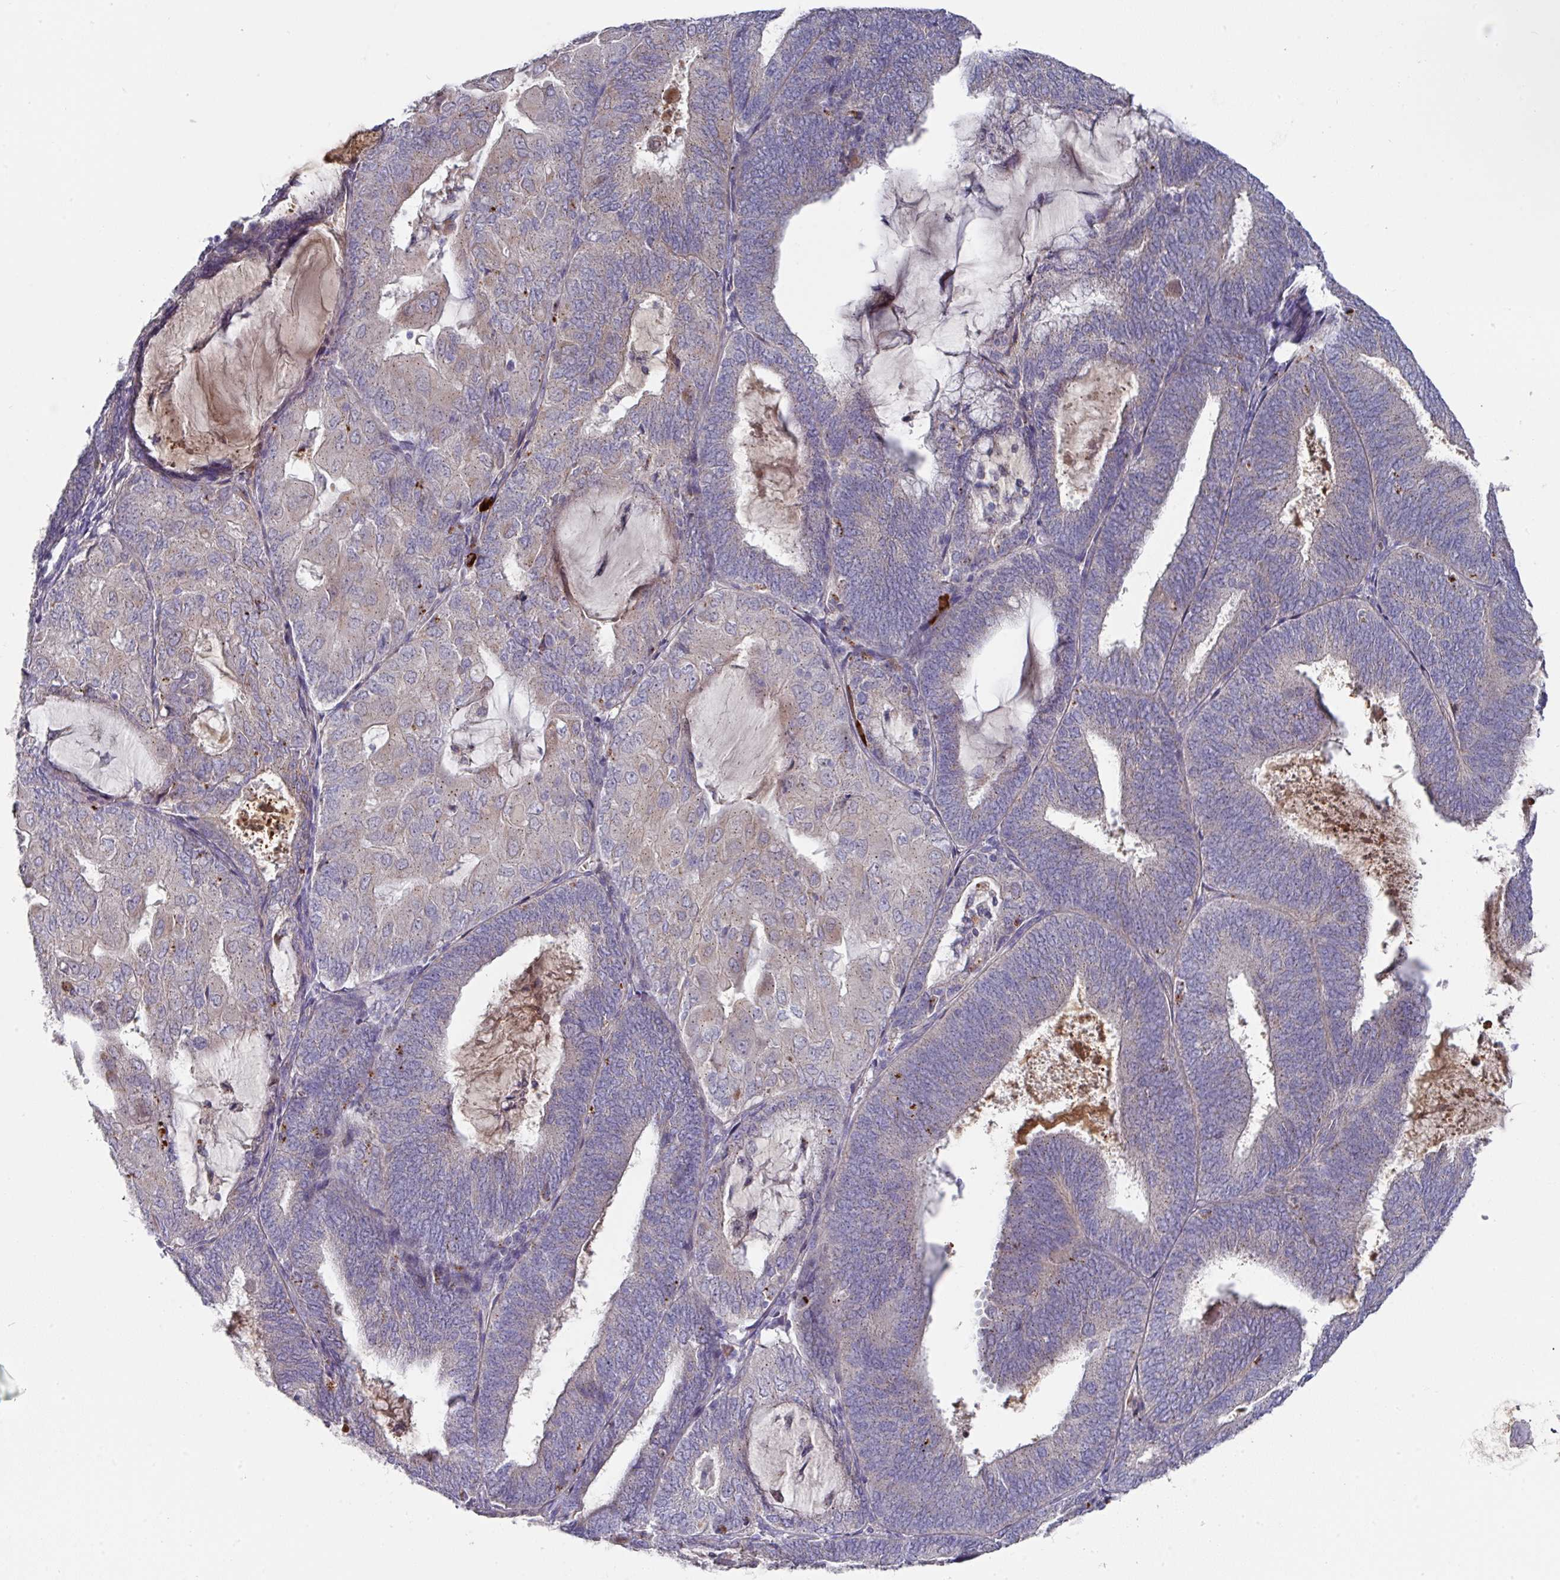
{"staining": {"intensity": "weak", "quantity": "25%-75%", "location": "cytoplasmic/membranous"}, "tissue": "endometrial cancer", "cell_type": "Tumor cells", "image_type": "cancer", "snomed": [{"axis": "morphology", "description": "Adenocarcinoma, NOS"}, {"axis": "topography", "description": "Endometrium"}], "caption": "IHC of endometrial cancer shows low levels of weak cytoplasmic/membranous expression in approximately 25%-75% of tumor cells.", "gene": "IL4R", "patient": {"sex": "female", "age": 81}}